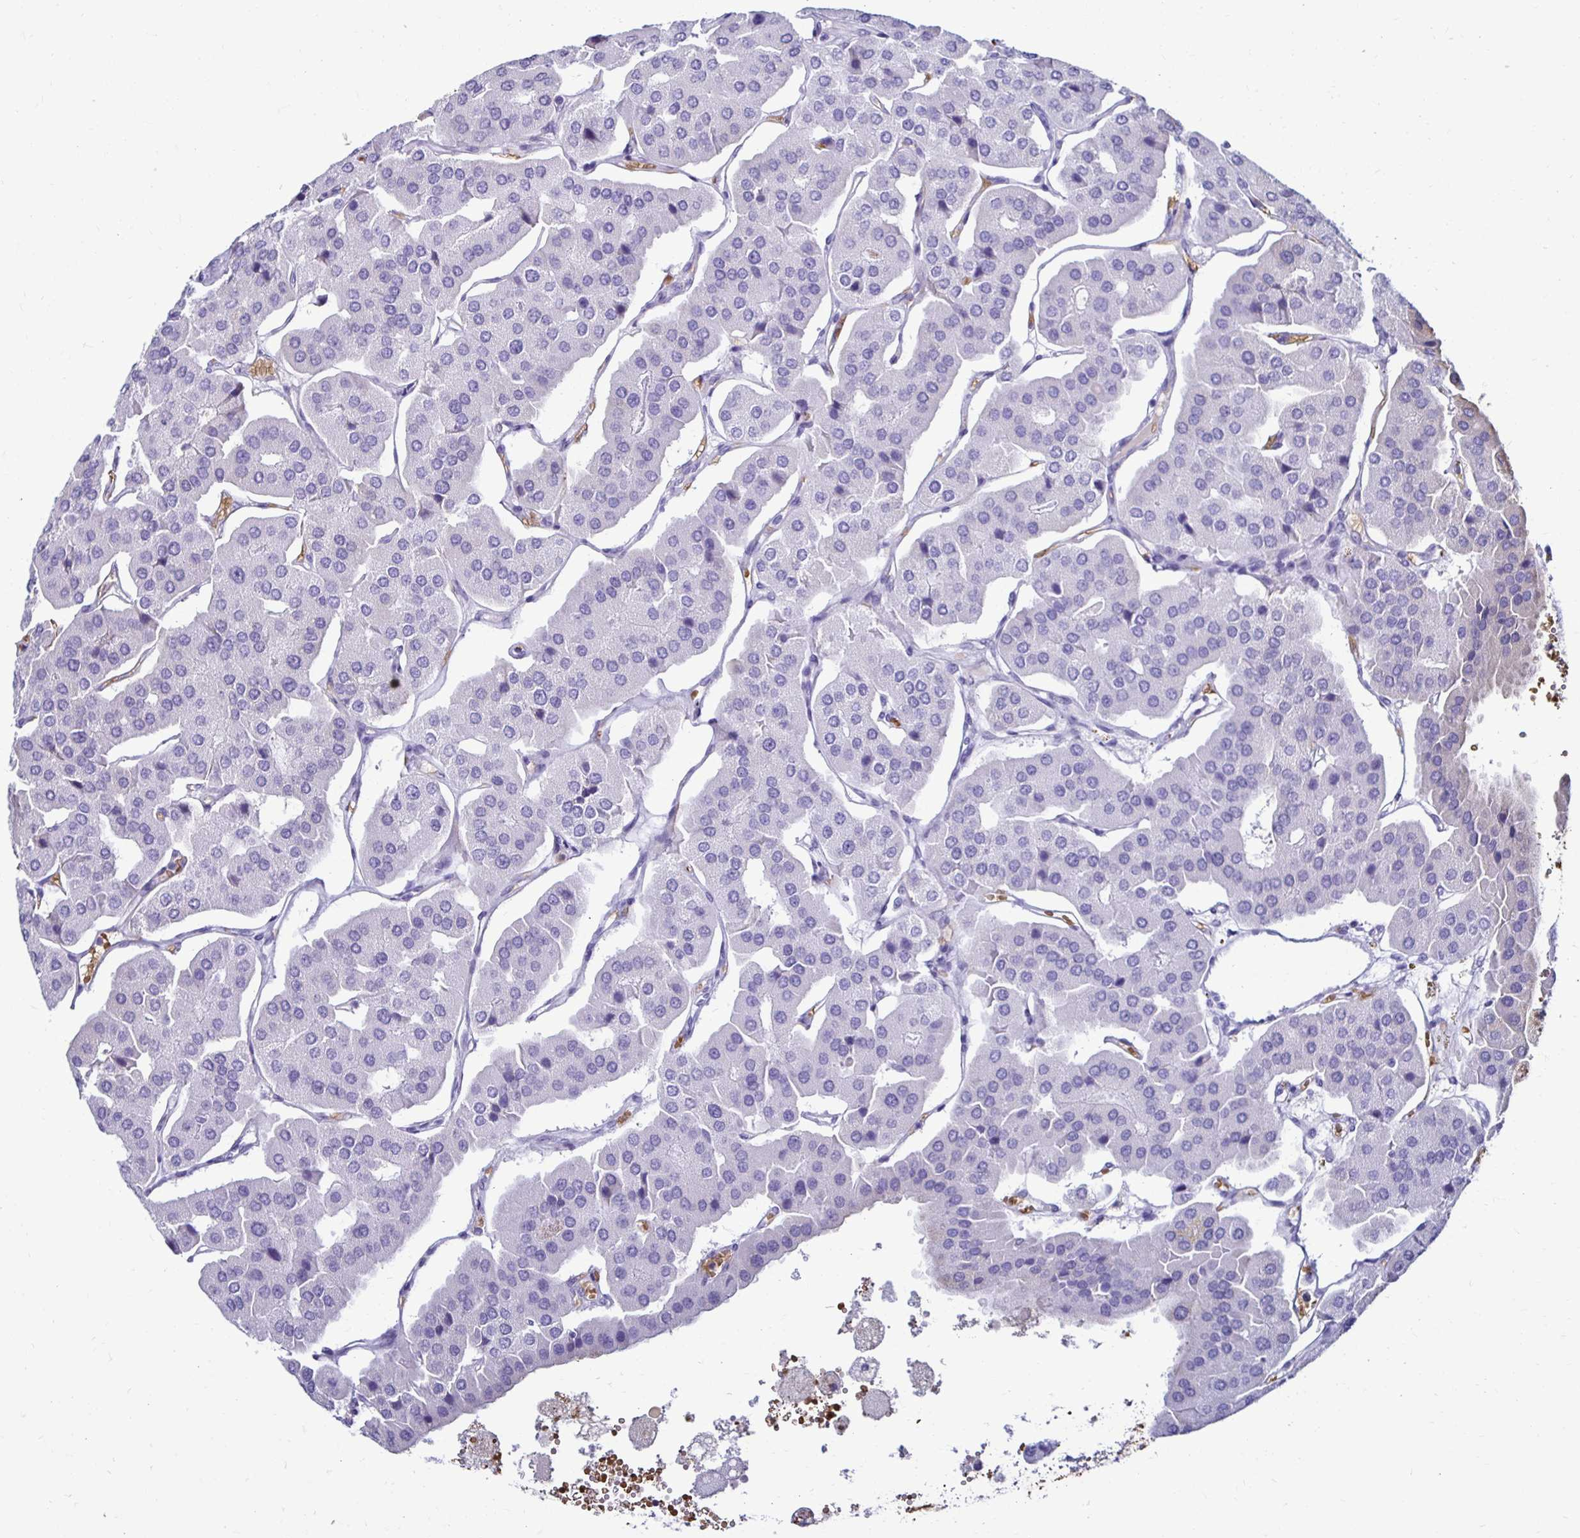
{"staining": {"intensity": "negative", "quantity": "none", "location": "none"}, "tissue": "parathyroid gland", "cell_type": "Glandular cells", "image_type": "normal", "snomed": [{"axis": "morphology", "description": "Normal tissue, NOS"}, {"axis": "morphology", "description": "Adenoma, NOS"}, {"axis": "topography", "description": "Parathyroid gland"}], "caption": "This is an immunohistochemistry image of normal human parathyroid gland. There is no staining in glandular cells.", "gene": "RHBDL3", "patient": {"sex": "female", "age": 86}}